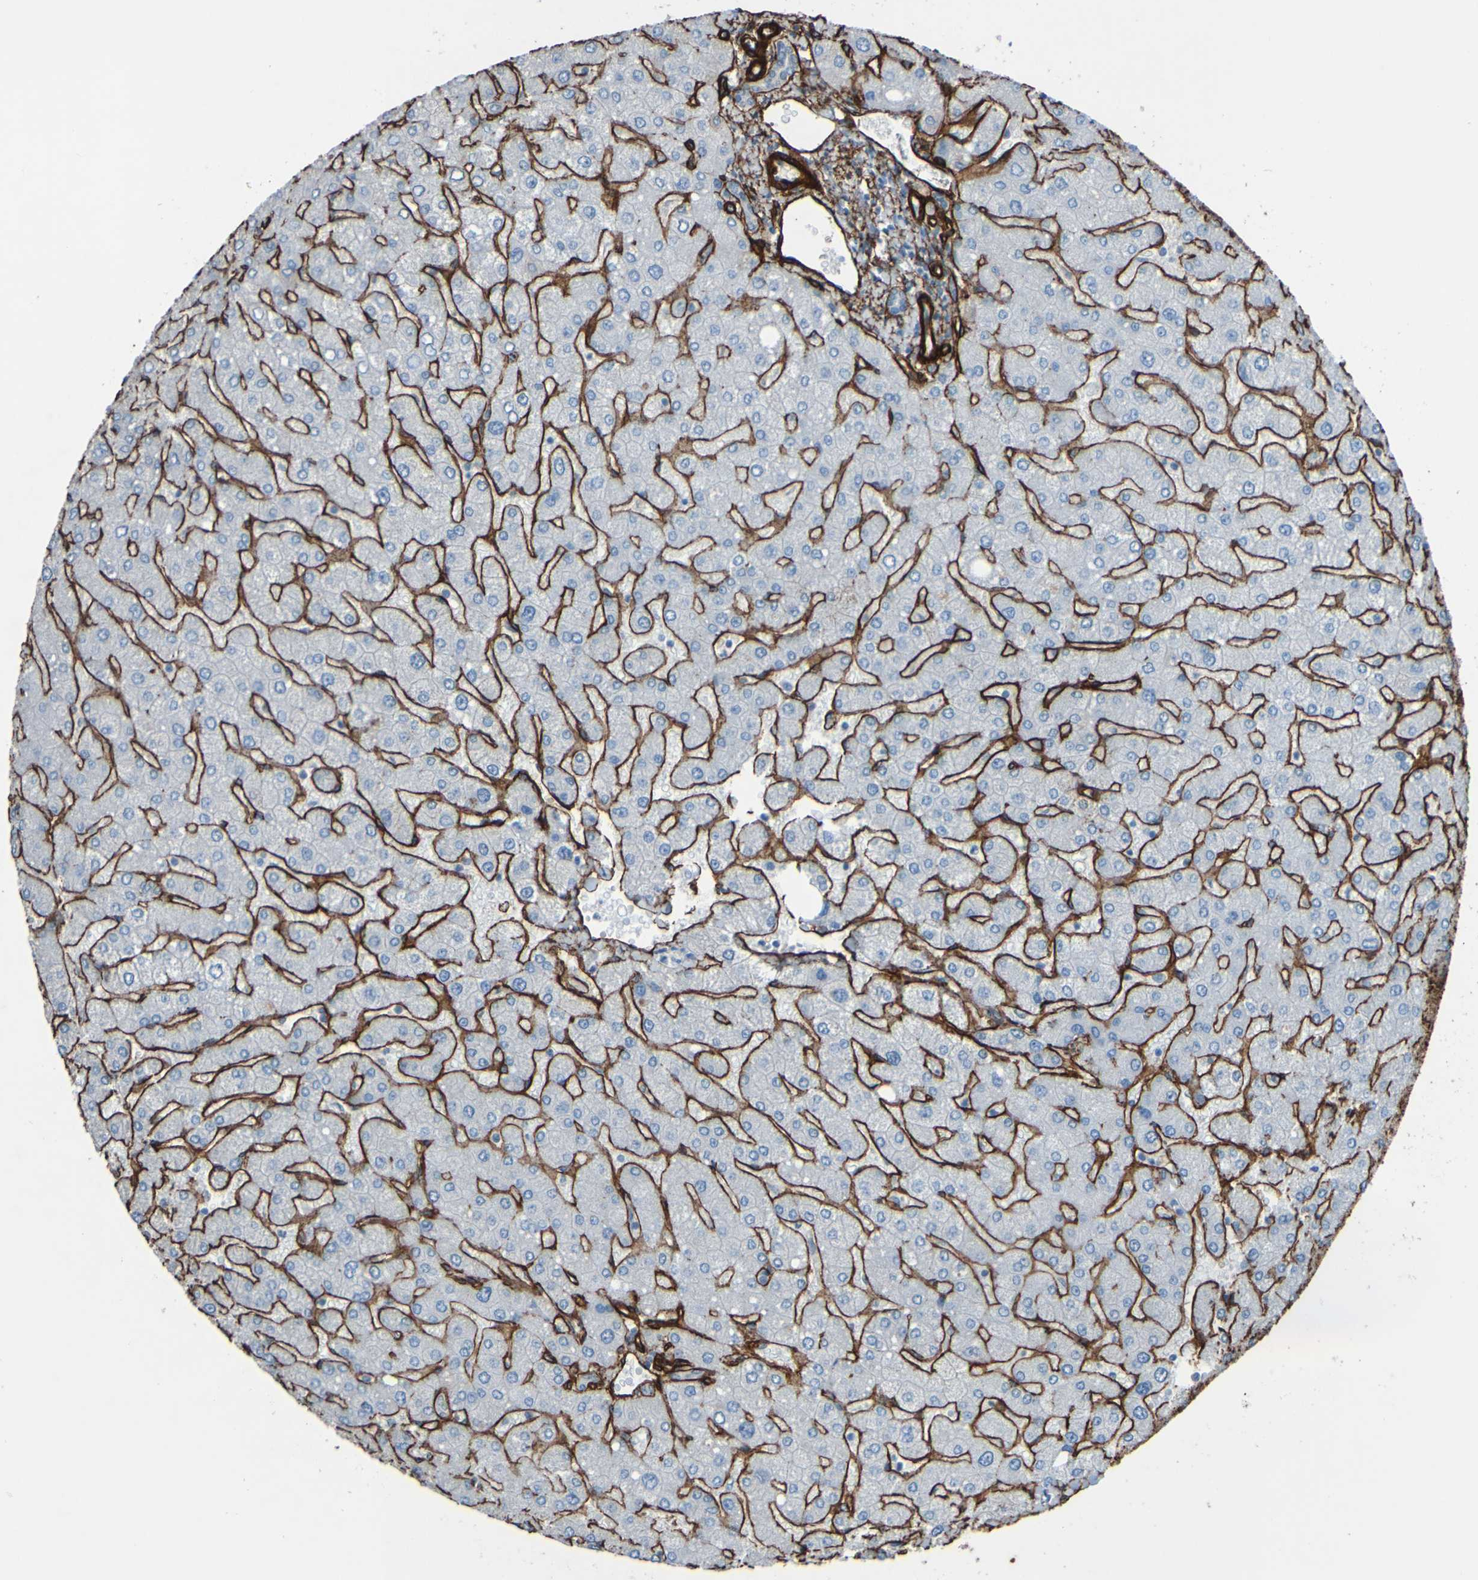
{"staining": {"intensity": "negative", "quantity": "none", "location": "none"}, "tissue": "liver", "cell_type": "Cholangiocytes", "image_type": "normal", "snomed": [{"axis": "morphology", "description": "Normal tissue, NOS"}, {"axis": "topography", "description": "Liver"}], "caption": "Cholangiocytes are negative for protein expression in normal human liver. The staining was performed using DAB (3,3'-diaminobenzidine) to visualize the protein expression in brown, while the nuclei were stained in blue with hematoxylin (Magnification: 20x).", "gene": "COL4A2", "patient": {"sex": "male", "age": 55}}